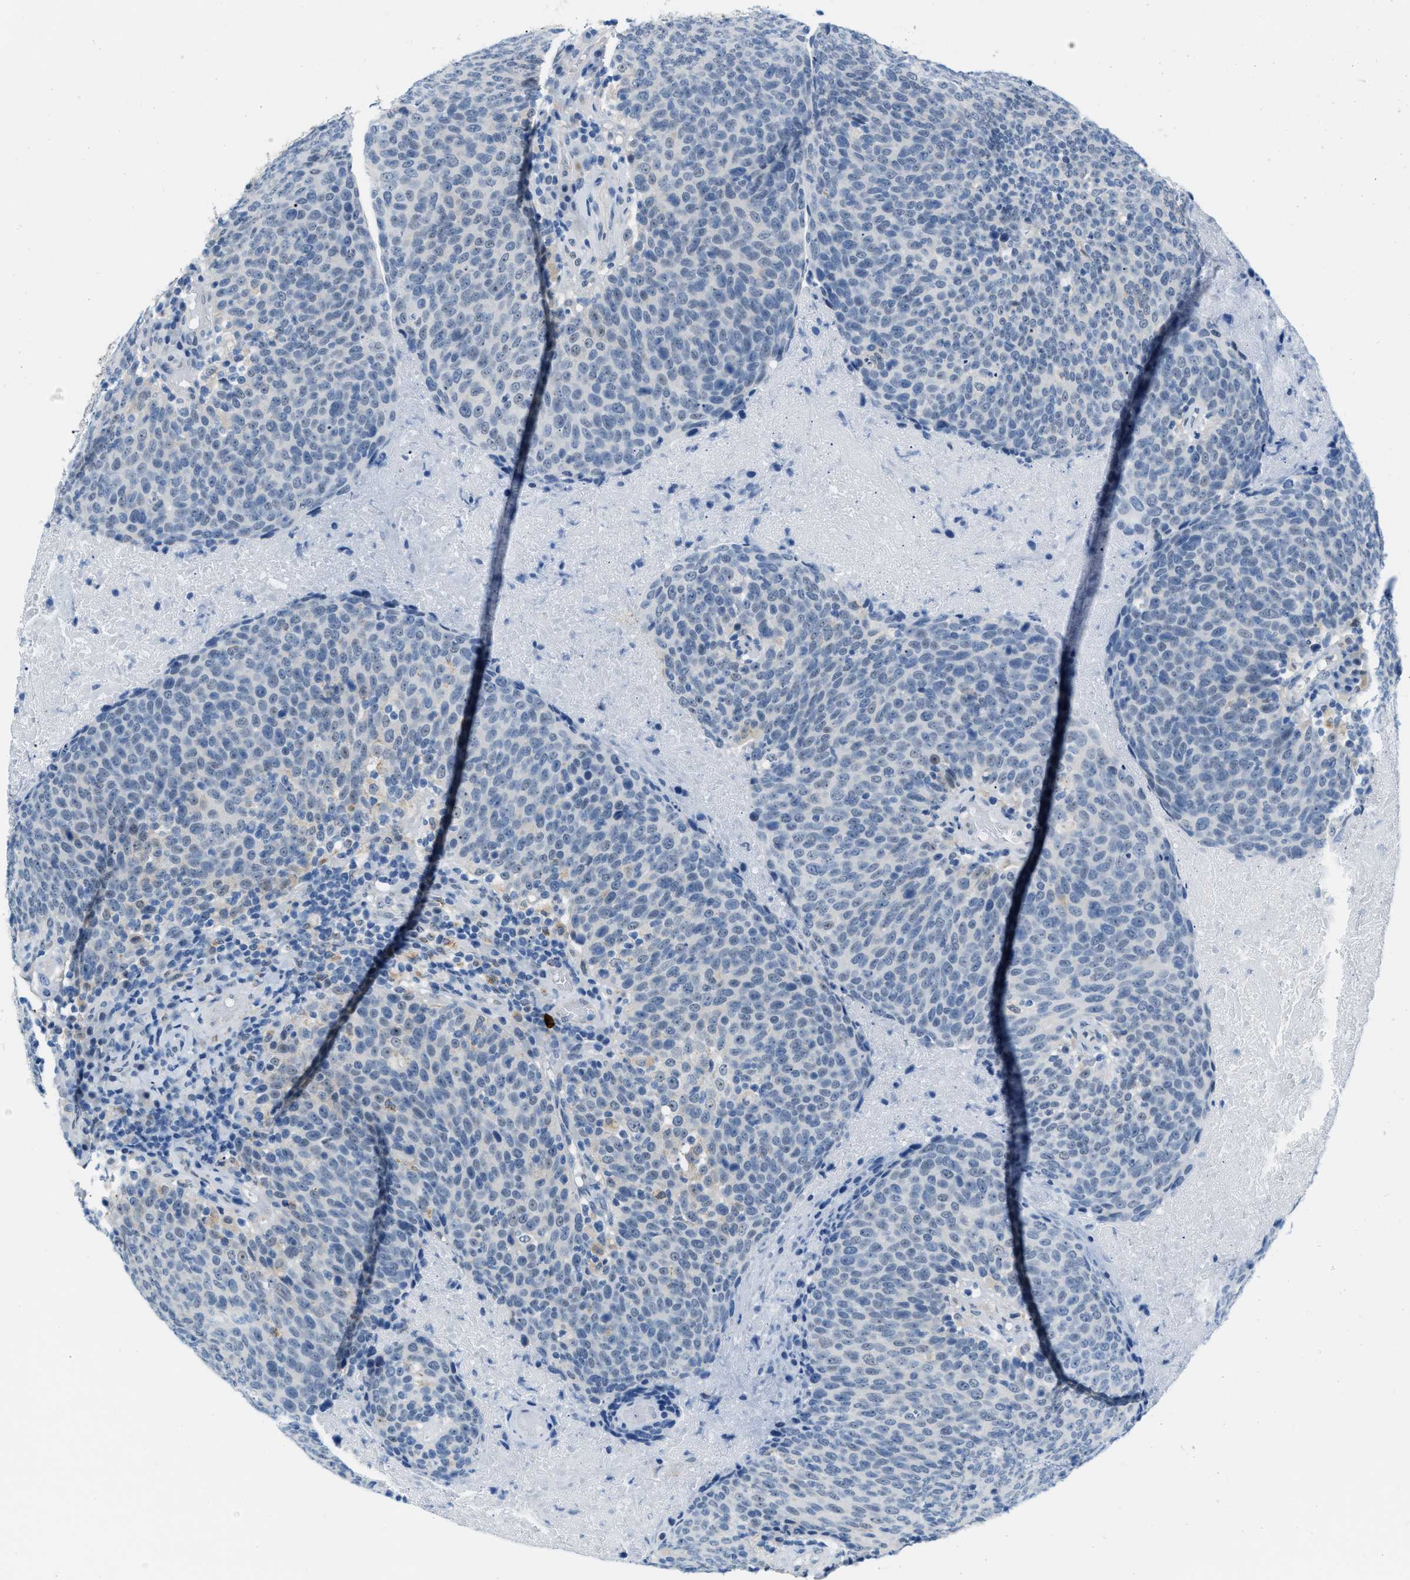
{"staining": {"intensity": "negative", "quantity": "none", "location": "none"}, "tissue": "head and neck cancer", "cell_type": "Tumor cells", "image_type": "cancer", "snomed": [{"axis": "morphology", "description": "Squamous cell carcinoma, NOS"}, {"axis": "morphology", "description": "Squamous cell carcinoma, metastatic, NOS"}, {"axis": "topography", "description": "Lymph node"}, {"axis": "topography", "description": "Head-Neck"}], "caption": "Tumor cells are negative for brown protein staining in head and neck cancer.", "gene": "PHRF1", "patient": {"sex": "male", "age": 62}}